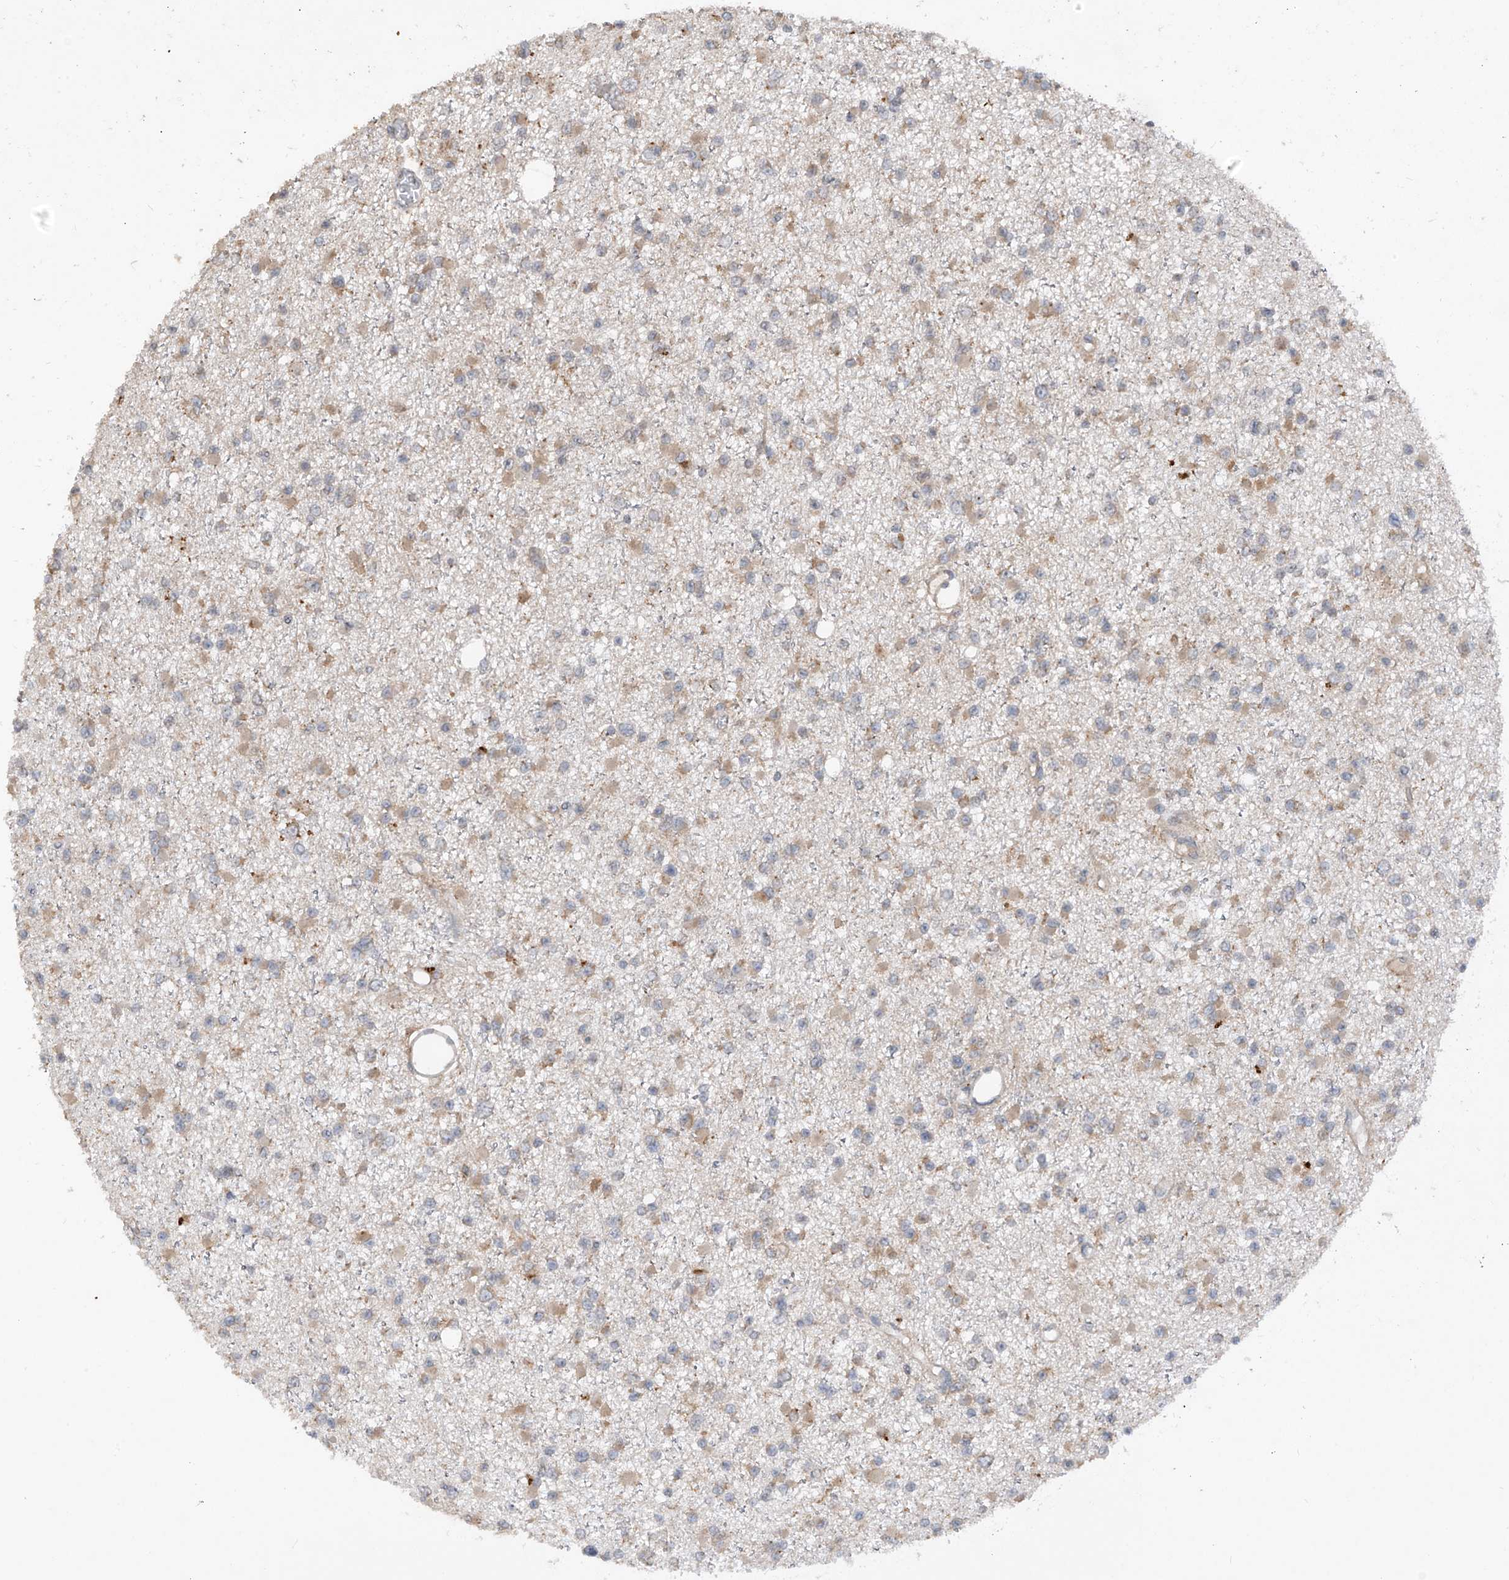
{"staining": {"intensity": "weak", "quantity": "25%-75%", "location": "cytoplasmic/membranous"}, "tissue": "glioma", "cell_type": "Tumor cells", "image_type": "cancer", "snomed": [{"axis": "morphology", "description": "Glioma, malignant, Low grade"}, {"axis": "topography", "description": "Brain"}], "caption": "A high-resolution histopathology image shows immunohistochemistry (IHC) staining of malignant glioma (low-grade), which displays weak cytoplasmic/membranous staining in approximately 25%-75% of tumor cells.", "gene": "RPL34", "patient": {"sex": "female", "age": 22}}